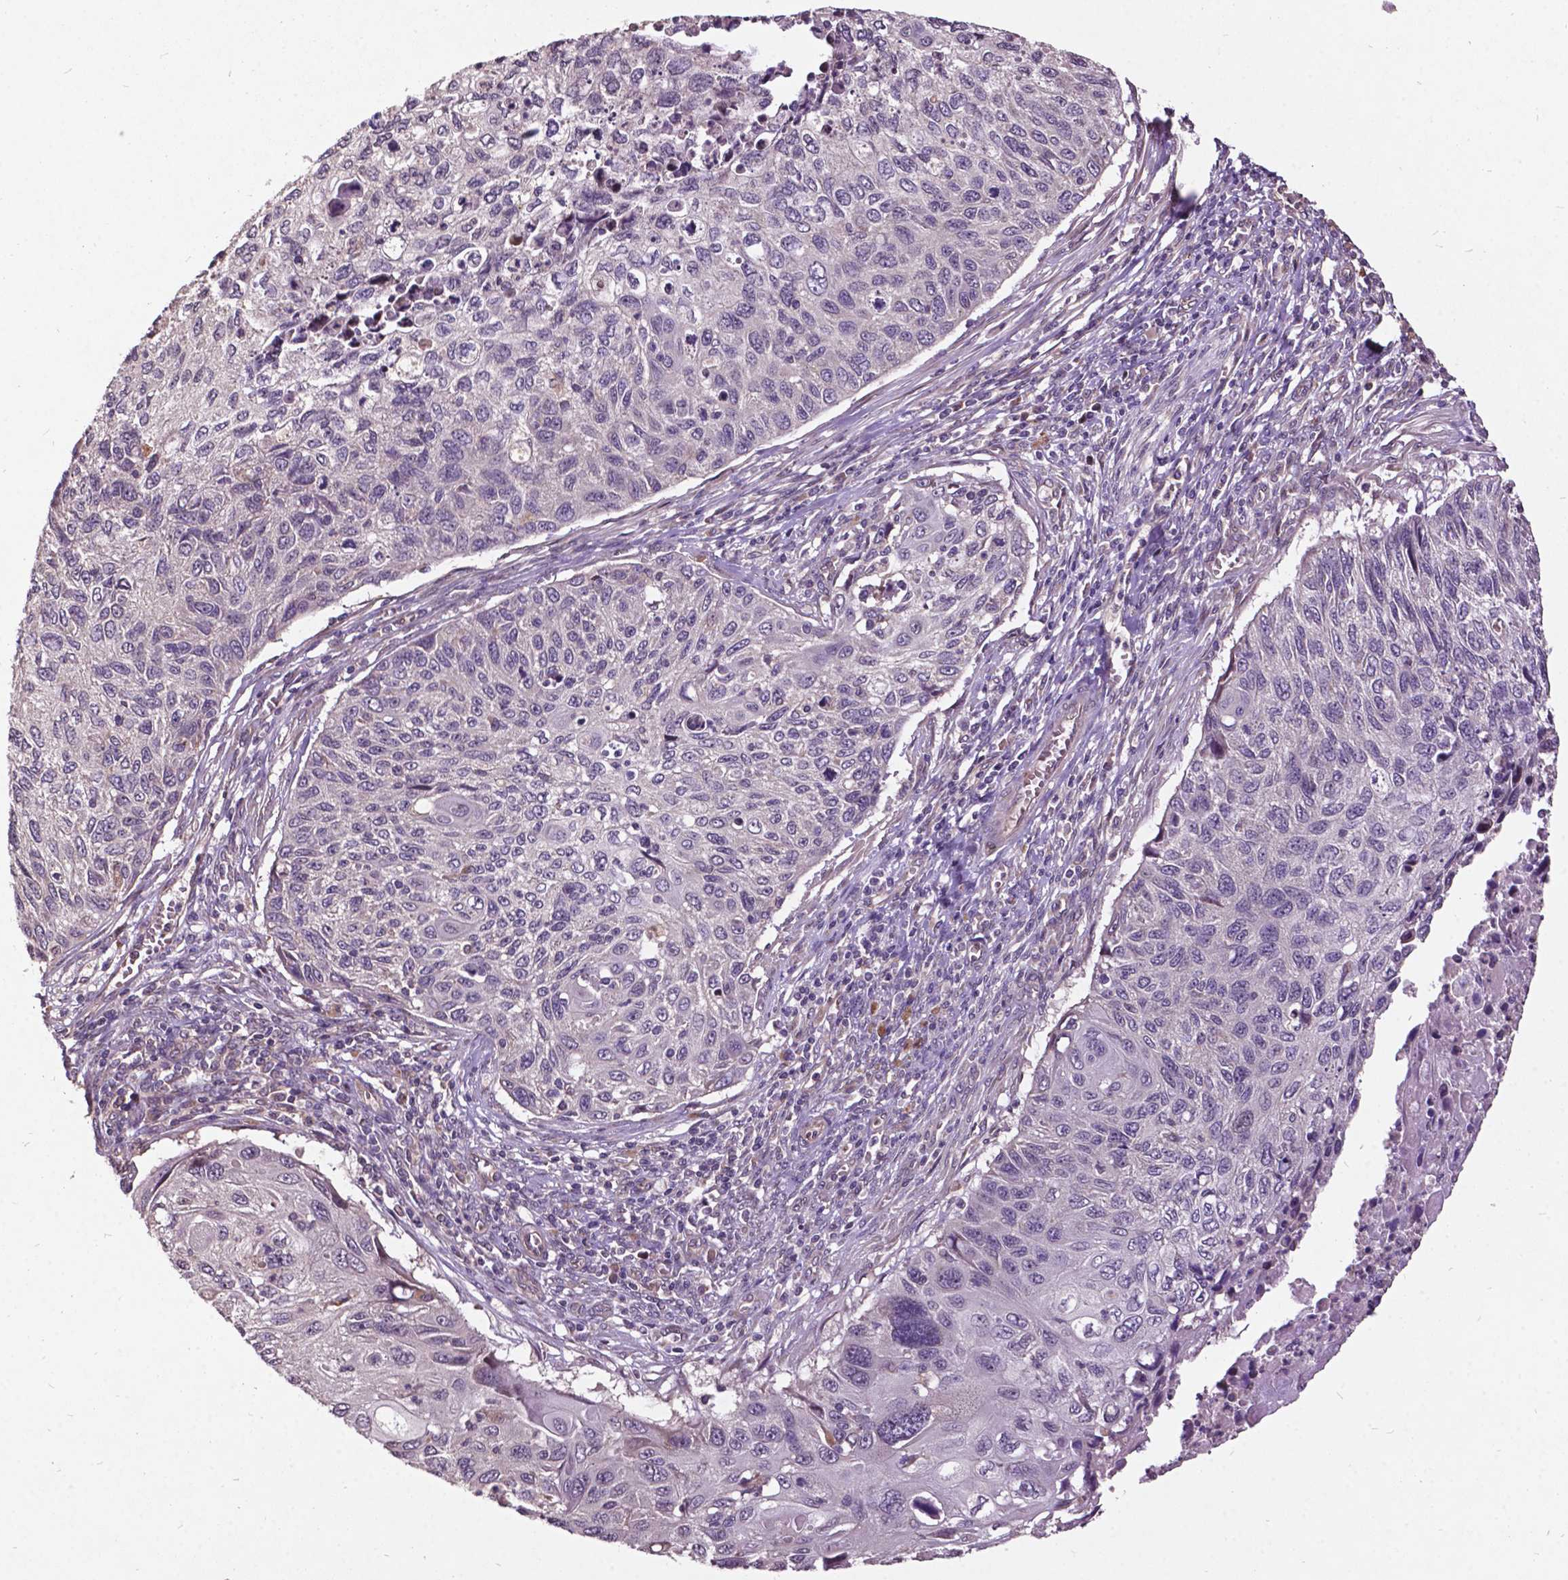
{"staining": {"intensity": "negative", "quantity": "none", "location": "none"}, "tissue": "cervical cancer", "cell_type": "Tumor cells", "image_type": "cancer", "snomed": [{"axis": "morphology", "description": "Squamous cell carcinoma, NOS"}, {"axis": "topography", "description": "Cervix"}], "caption": "Micrograph shows no significant protein expression in tumor cells of cervical cancer.", "gene": "AP1S3", "patient": {"sex": "female", "age": 70}}